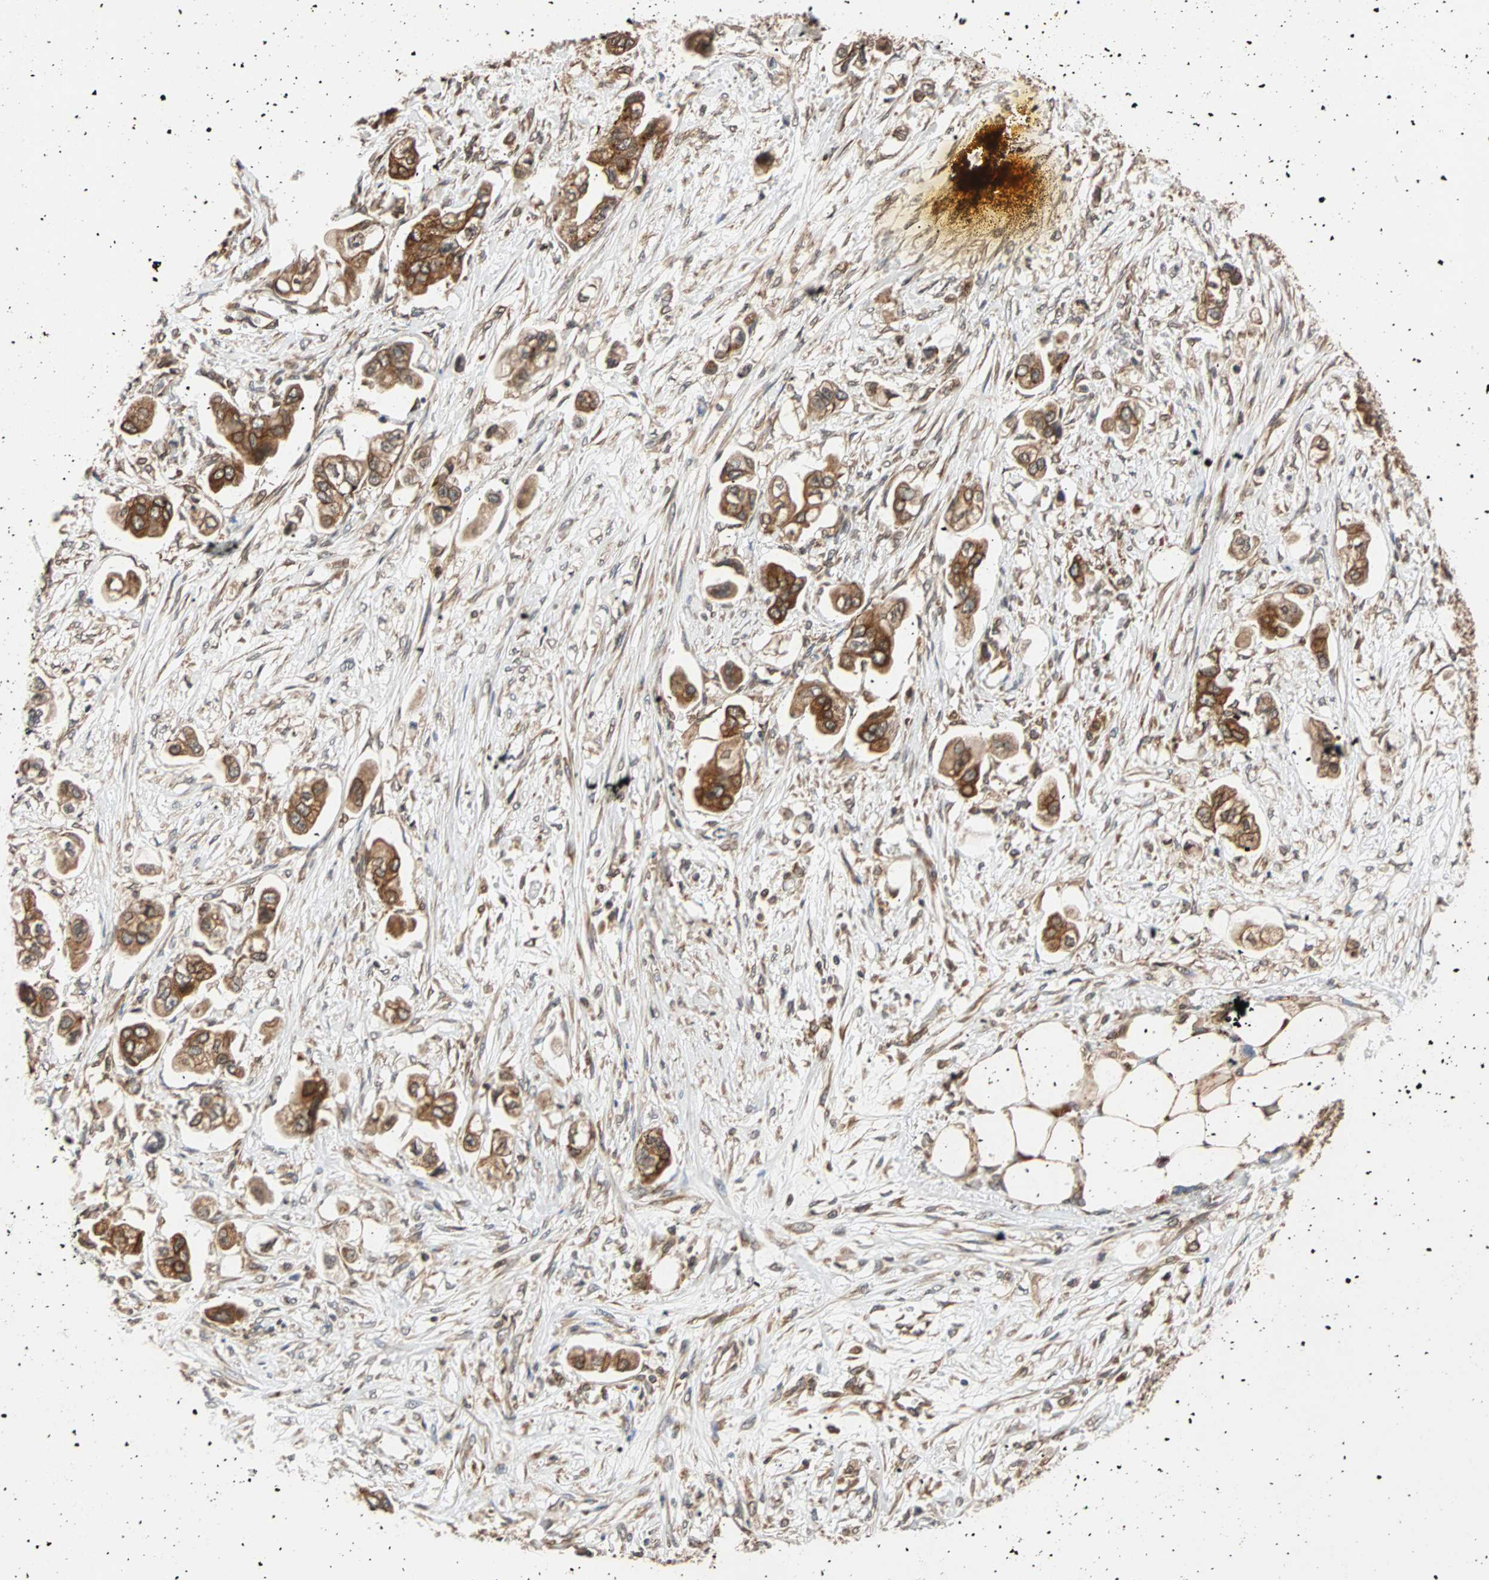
{"staining": {"intensity": "strong", "quantity": ">75%", "location": "cytoplasmic/membranous"}, "tissue": "stomach cancer", "cell_type": "Tumor cells", "image_type": "cancer", "snomed": [{"axis": "morphology", "description": "Adenocarcinoma, NOS"}, {"axis": "topography", "description": "Stomach"}], "caption": "IHC histopathology image of neoplastic tissue: human stomach cancer stained using immunohistochemistry displays high levels of strong protein expression localized specifically in the cytoplasmic/membranous of tumor cells, appearing as a cytoplasmic/membranous brown color.", "gene": "AUP1", "patient": {"sex": "male", "age": 62}}